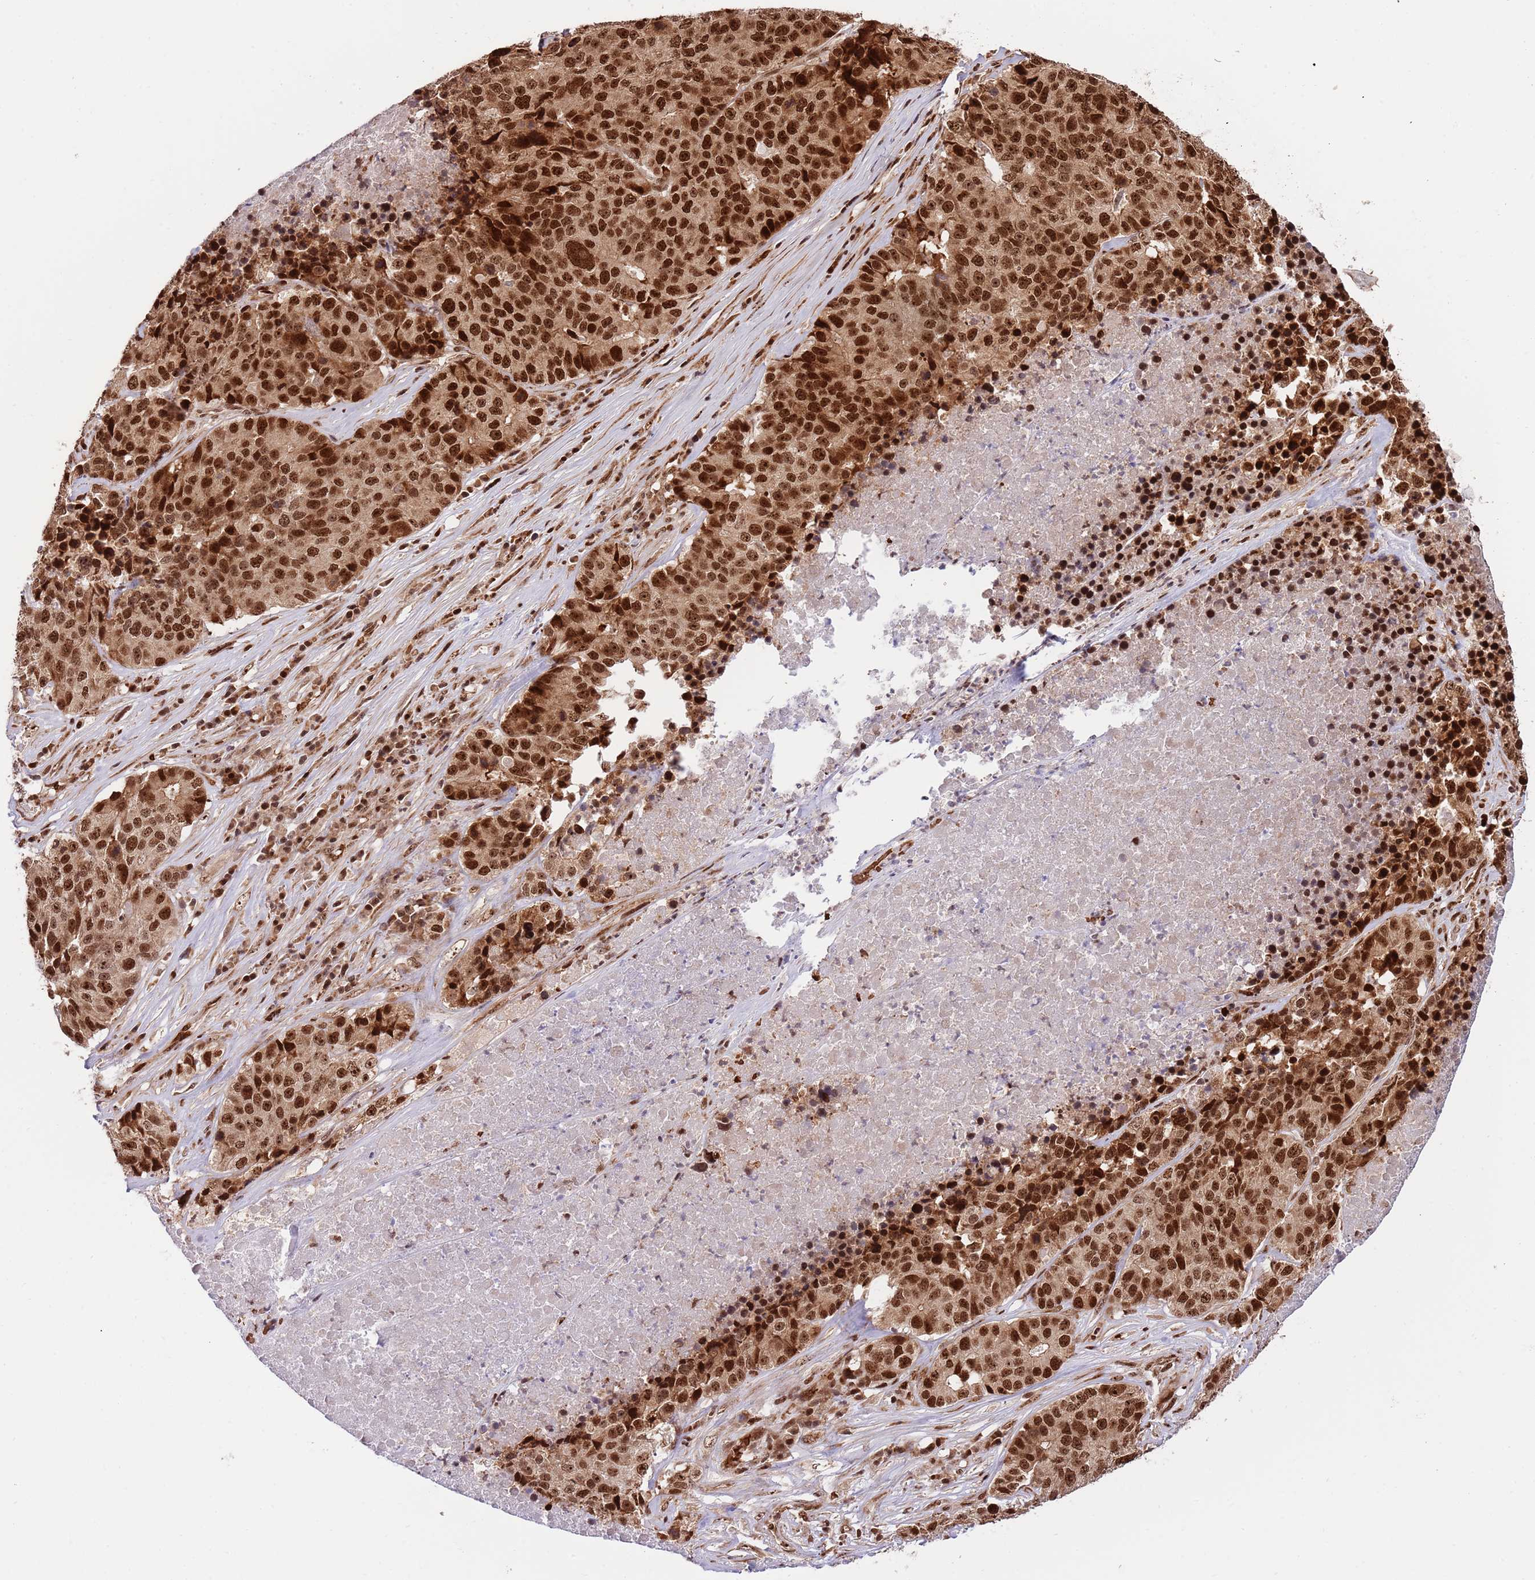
{"staining": {"intensity": "strong", "quantity": ">75%", "location": "nuclear"}, "tissue": "stomach cancer", "cell_type": "Tumor cells", "image_type": "cancer", "snomed": [{"axis": "morphology", "description": "Adenocarcinoma, NOS"}, {"axis": "topography", "description": "Stomach"}], "caption": "IHC photomicrograph of neoplastic tissue: stomach cancer (adenocarcinoma) stained using immunohistochemistry exhibits high levels of strong protein expression localized specifically in the nuclear of tumor cells, appearing as a nuclear brown color.", "gene": "RIF1", "patient": {"sex": "male", "age": 71}}